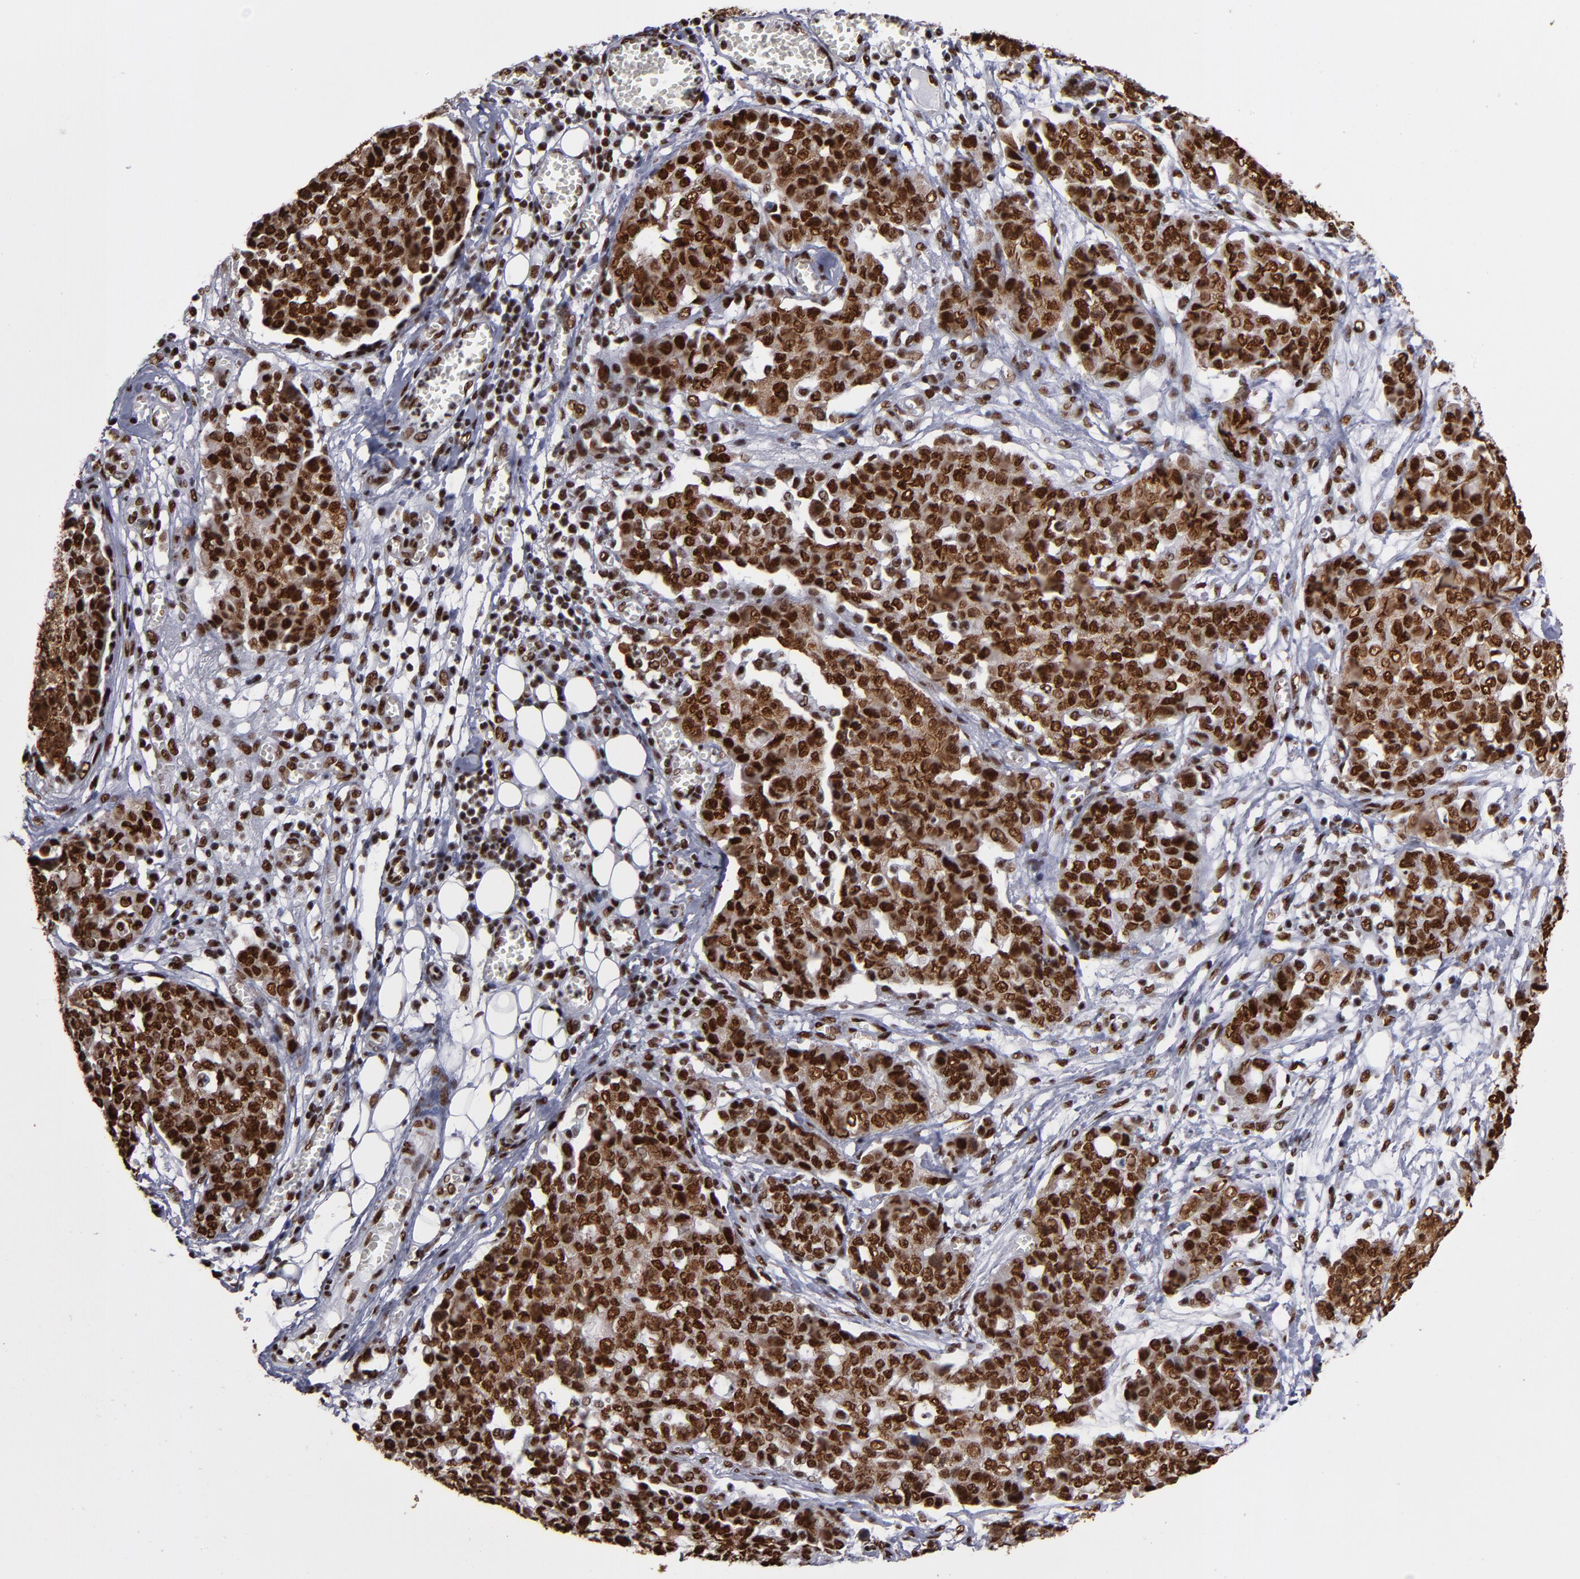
{"staining": {"intensity": "strong", "quantity": ">75%", "location": "nuclear"}, "tissue": "ovarian cancer", "cell_type": "Tumor cells", "image_type": "cancer", "snomed": [{"axis": "morphology", "description": "Cystadenocarcinoma, serous, NOS"}, {"axis": "topography", "description": "Soft tissue"}, {"axis": "topography", "description": "Ovary"}], "caption": "DAB (3,3'-diaminobenzidine) immunohistochemical staining of serous cystadenocarcinoma (ovarian) reveals strong nuclear protein expression in approximately >75% of tumor cells.", "gene": "MRE11", "patient": {"sex": "female", "age": 57}}